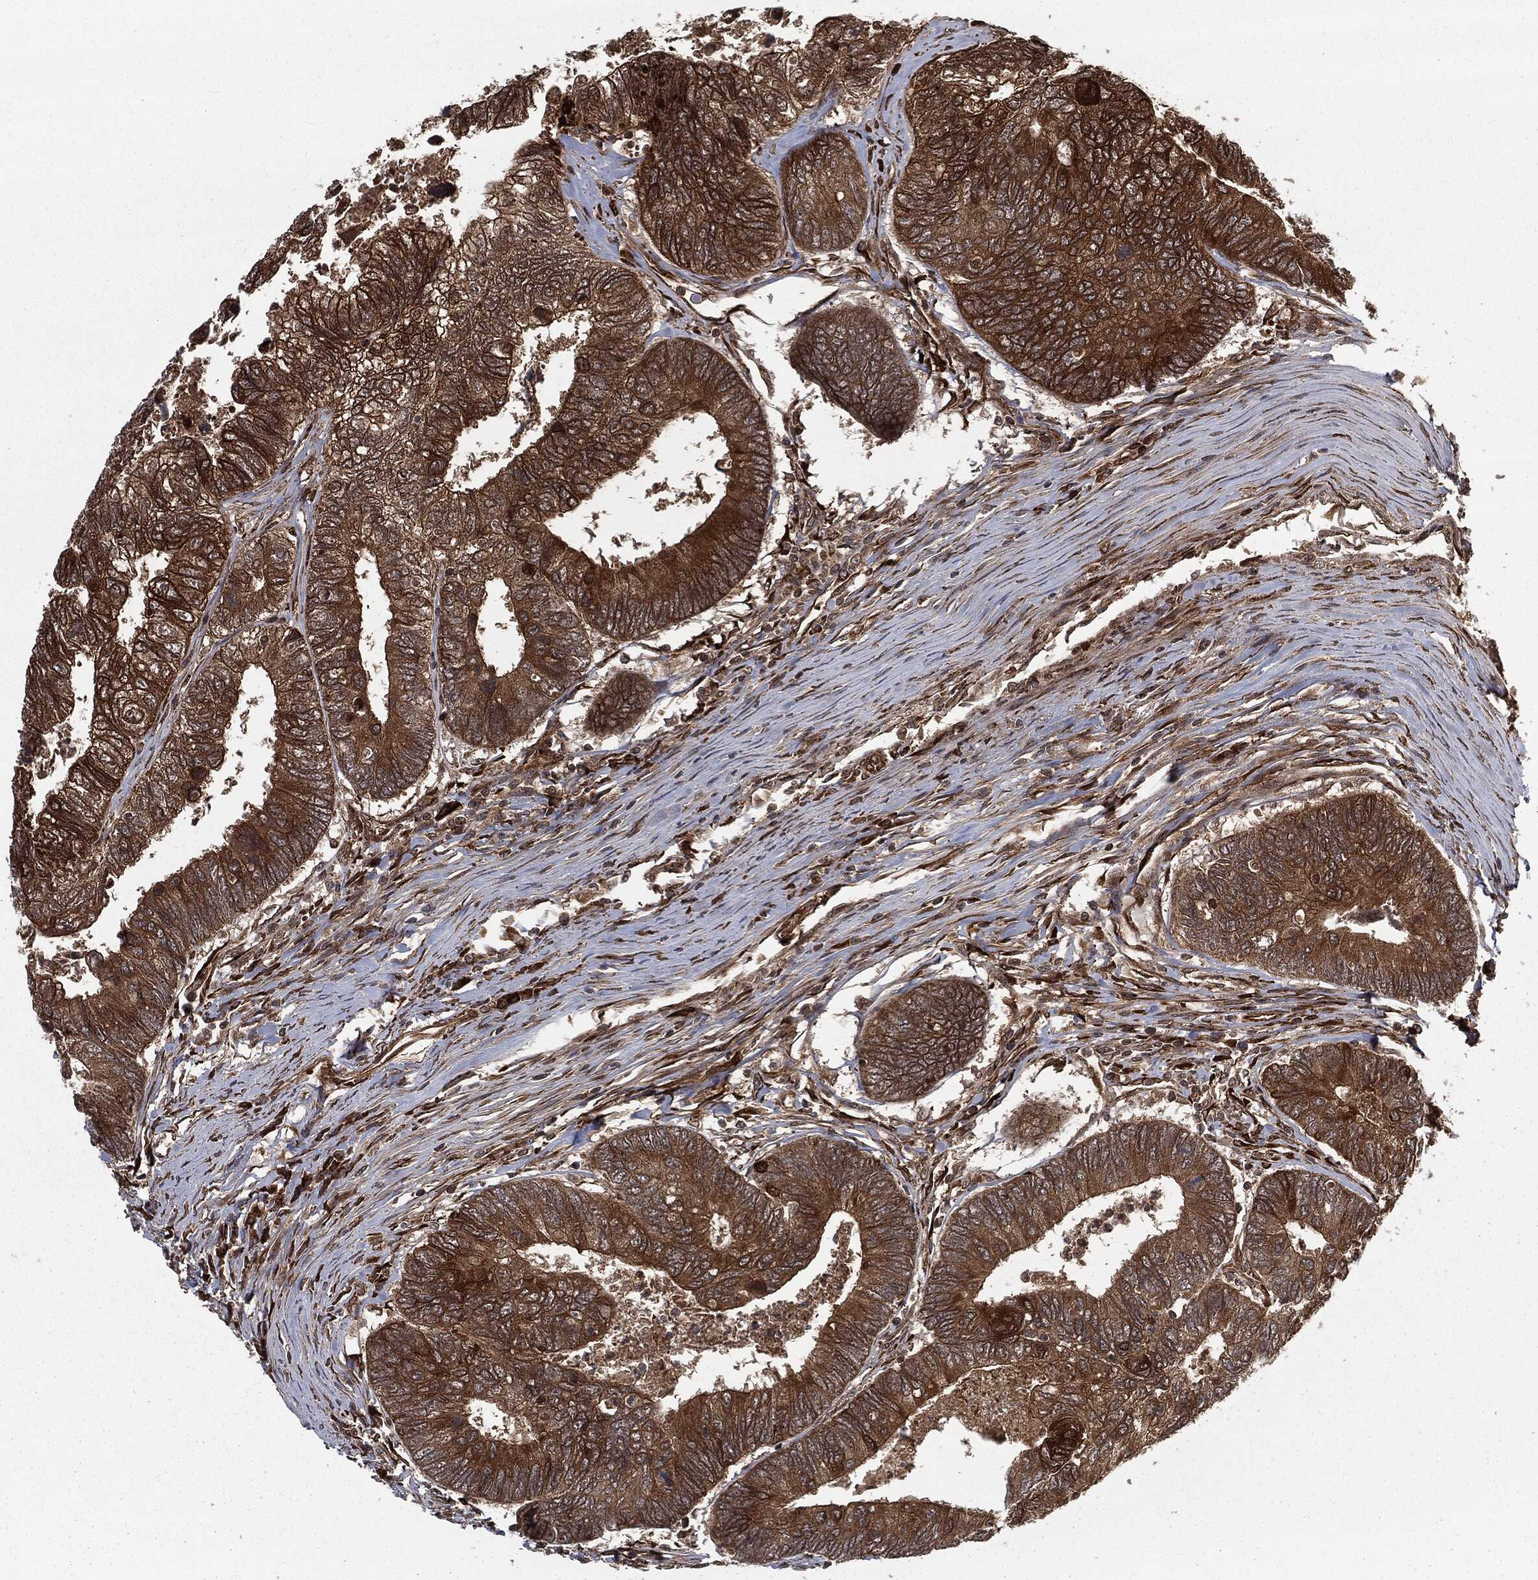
{"staining": {"intensity": "strong", "quantity": ">75%", "location": "cytoplasmic/membranous"}, "tissue": "colorectal cancer", "cell_type": "Tumor cells", "image_type": "cancer", "snomed": [{"axis": "morphology", "description": "Adenocarcinoma, NOS"}, {"axis": "topography", "description": "Colon"}], "caption": "This is an image of immunohistochemistry (IHC) staining of colorectal adenocarcinoma, which shows strong positivity in the cytoplasmic/membranous of tumor cells.", "gene": "RANBP9", "patient": {"sex": "female", "age": 67}}